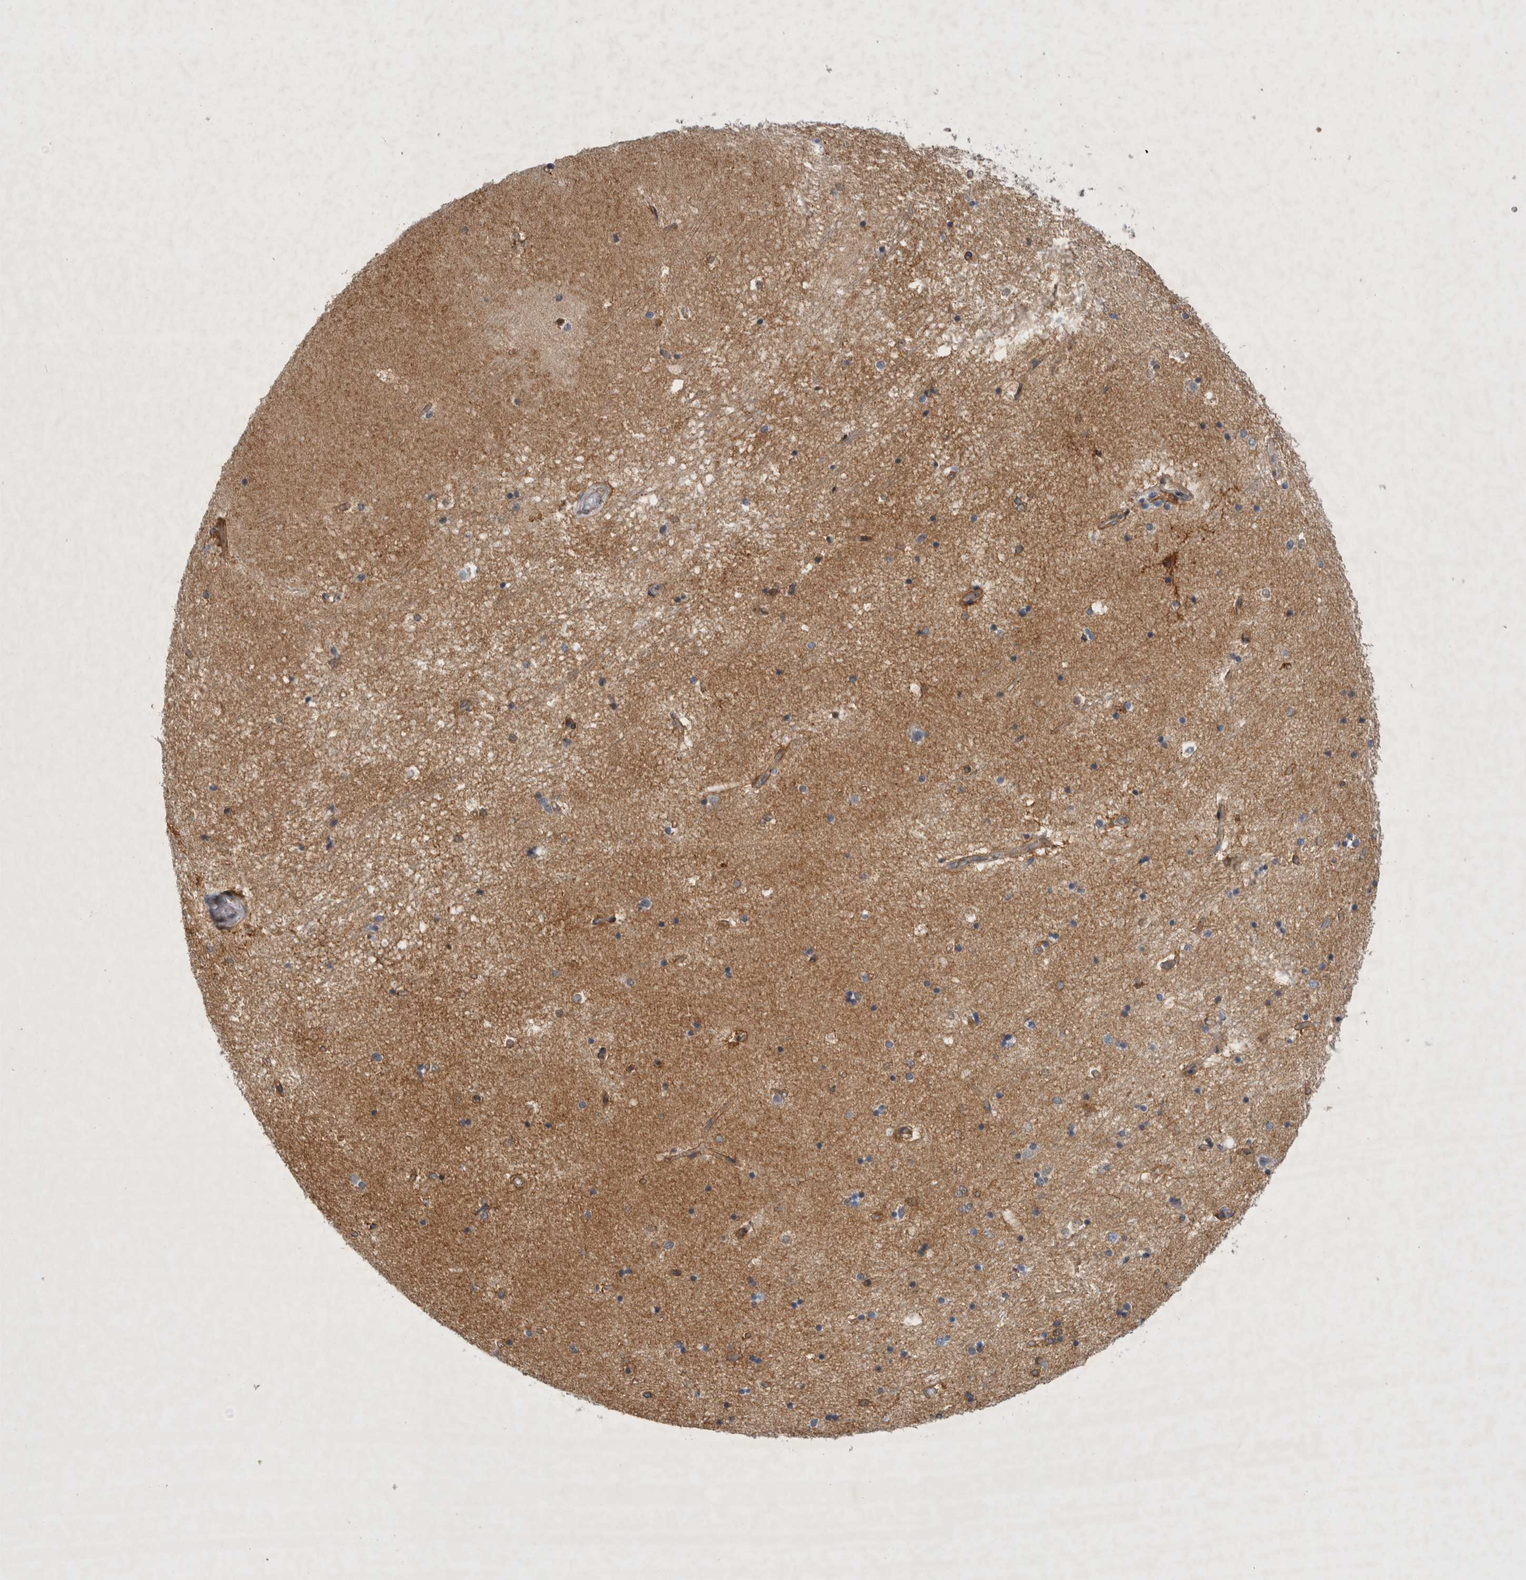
{"staining": {"intensity": "weak", "quantity": "<25%", "location": "cytoplasmic/membranous"}, "tissue": "hippocampus", "cell_type": "Glial cells", "image_type": "normal", "snomed": [{"axis": "morphology", "description": "Normal tissue, NOS"}, {"axis": "topography", "description": "Hippocampus"}], "caption": "This is a micrograph of immunohistochemistry (IHC) staining of benign hippocampus, which shows no positivity in glial cells. (IHC, brightfield microscopy, high magnification).", "gene": "PARP11", "patient": {"sex": "male", "age": 45}}